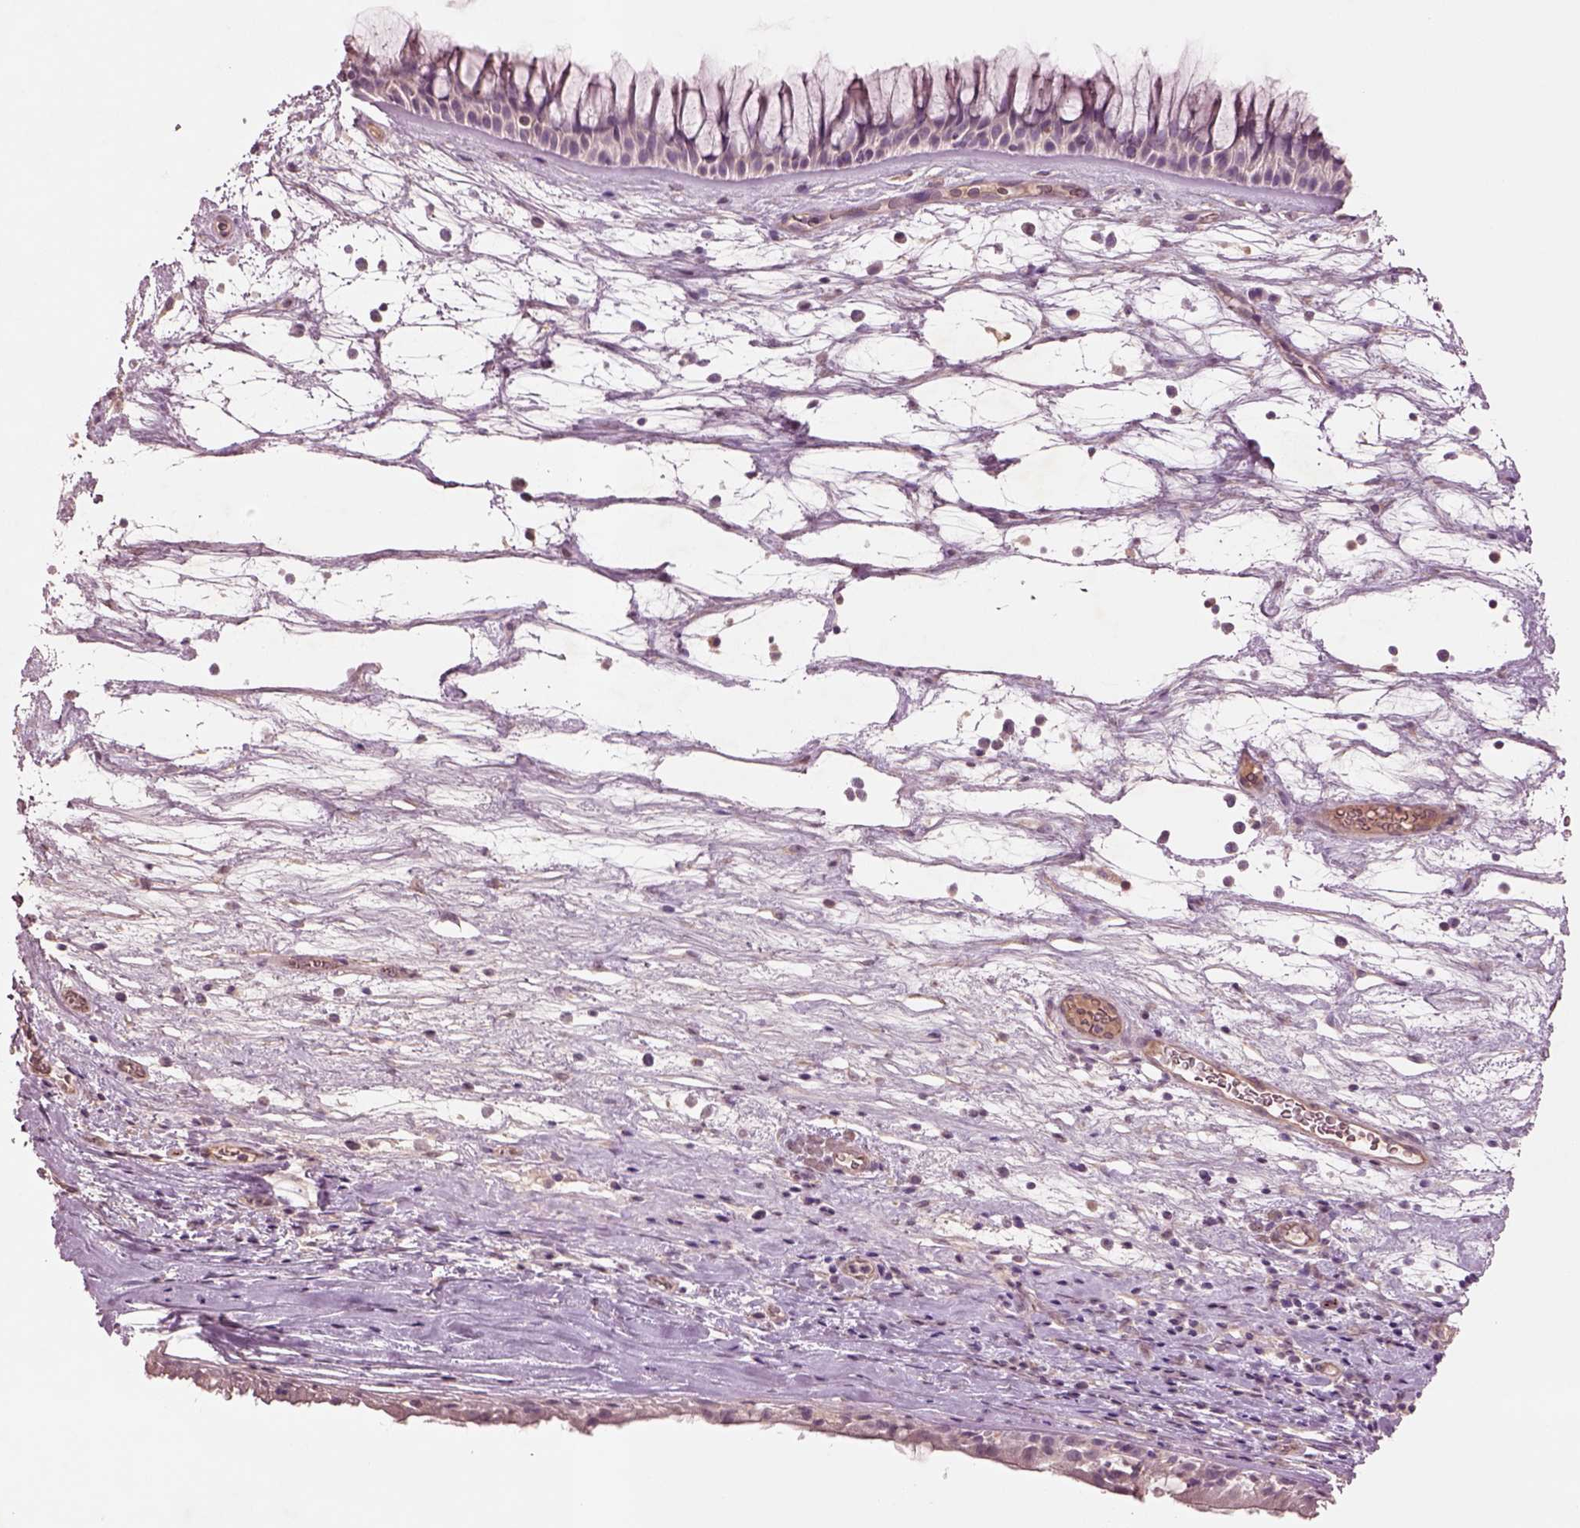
{"staining": {"intensity": "negative", "quantity": "none", "location": "none"}, "tissue": "nasopharynx", "cell_type": "Respiratory epithelial cells", "image_type": "normal", "snomed": [{"axis": "morphology", "description": "Normal tissue, NOS"}, {"axis": "topography", "description": "Nasopharynx"}], "caption": "Immunohistochemistry micrograph of unremarkable nasopharynx stained for a protein (brown), which exhibits no expression in respiratory epithelial cells. (DAB immunohistochemistry visualized using brightfield microscopy, high magnification).", "gene": "DUOXA2", "patient": {"sex": "male", "age": 74}}